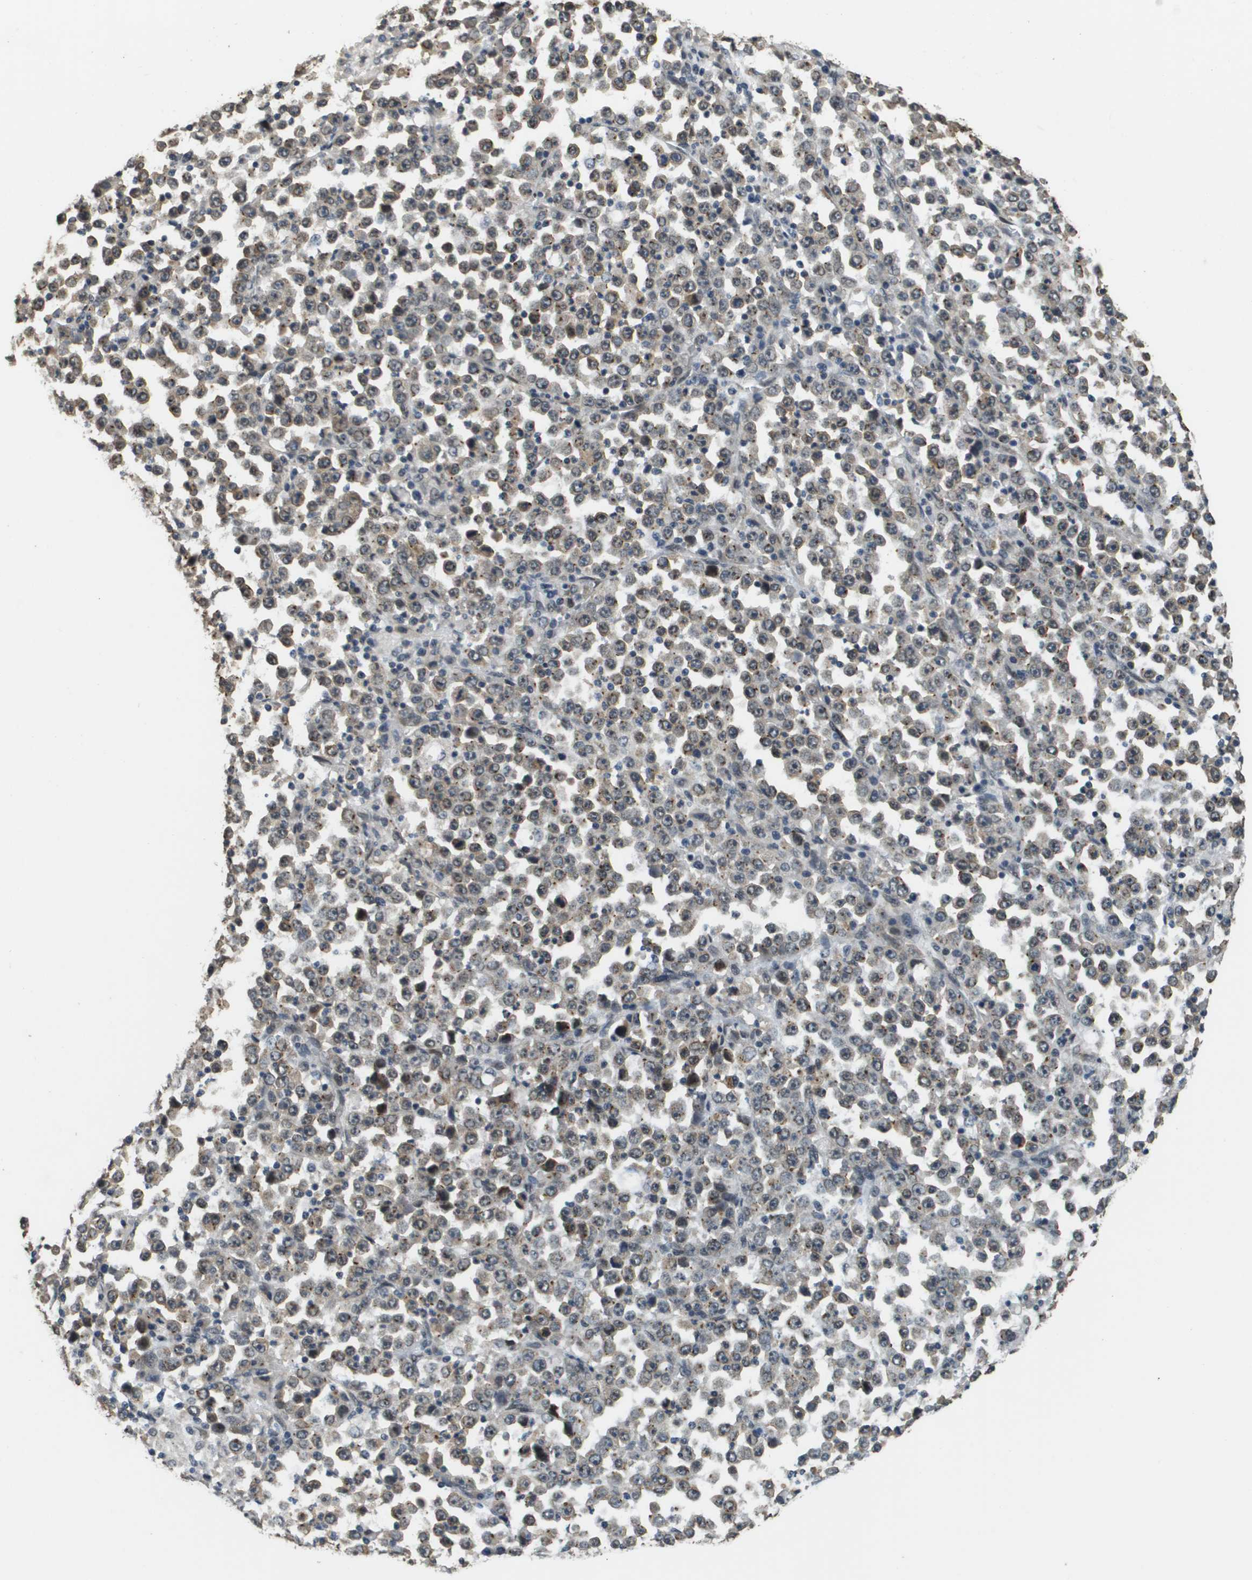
{"staining": {"intensity": "weak", "quantity": ">75%", "location": "cytoplasmic/membranous,nuclear"}, "tissue": "stomach cancer", "cell_type": "Tumor cells", "image_type": "cancer", "snomed": [{"axis": "morphology", "description": "Normal tissue, NOS"}, {"axis": "morphology", "description": "Adenocarcinoma, NOS"}, {"axis": "topography", "description": "Stomach, upper"}, {"axis": "topography", "description": "Stomach"}], "caption": "Tumor cells reveal weak cytoplasmic/membranous and nuclear positivity in about >75% of cells in adenocarcinoma (stomach). (DAB (3,3'-diaminobenzidine) IHC, brown staining for protein, blue staining for nuclei).", "gene": "FANCC", "patient": {"sex": "male", "age": 59}}